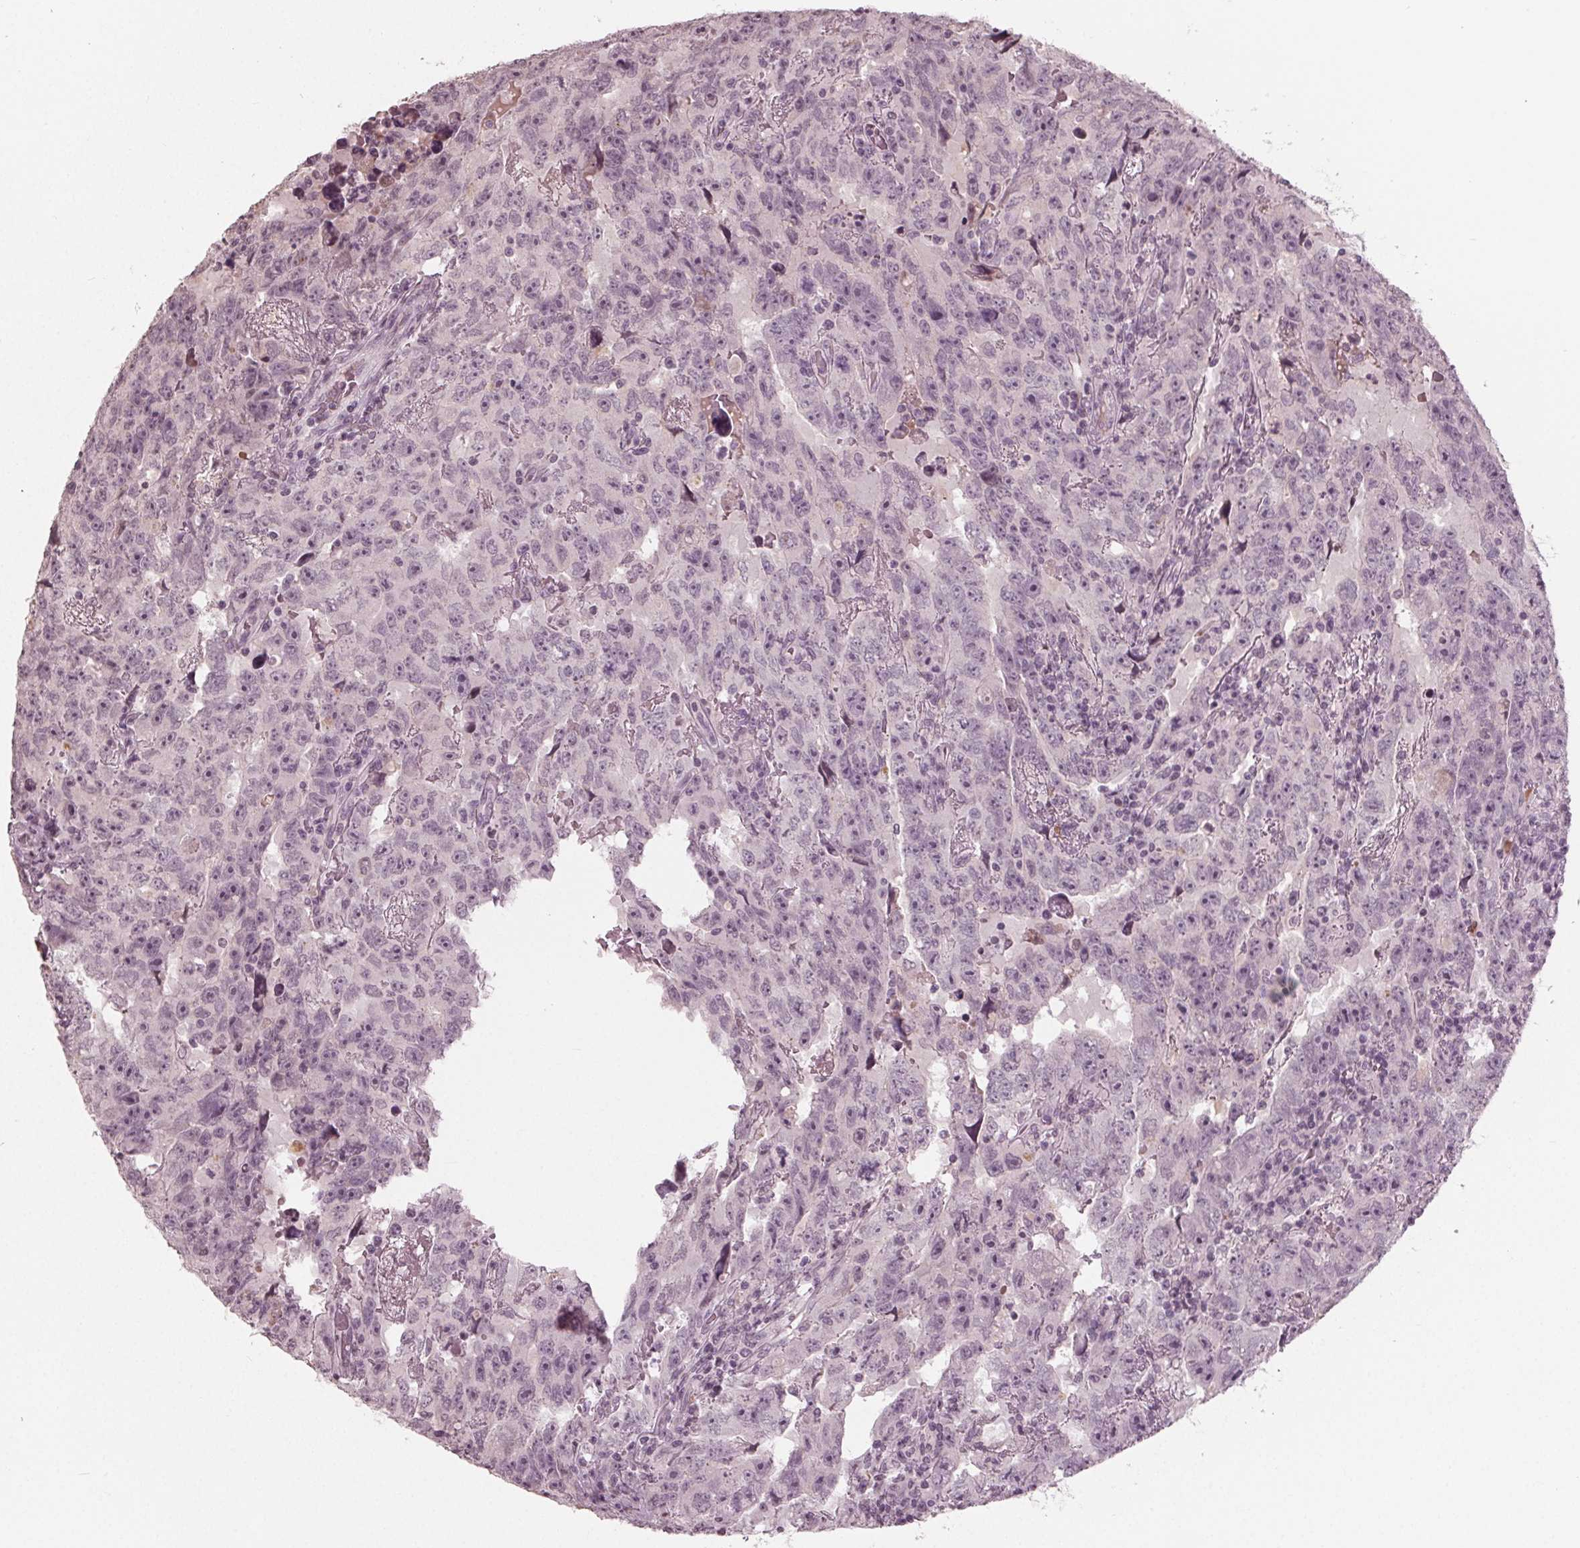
{"staining": {"intensity": "negative", "quantity": "none", "location": "none"}, "tissue": "testis cancer", "cell_type": "Tumor cells", "image_type": "cancer", "snomed": [{"axis": "morphology", "description": "Carcinoma, Embryonal, NOS"}, {"axis": "topography", "description": "Testis"}], "caption": "IHC image of human testis cancer (embryonal carcinoma) stained for a protein (brown), which displays no staining in tumor cells.", "gene": "CXCL16", "patient": {"sex": "male", "age": 24}}